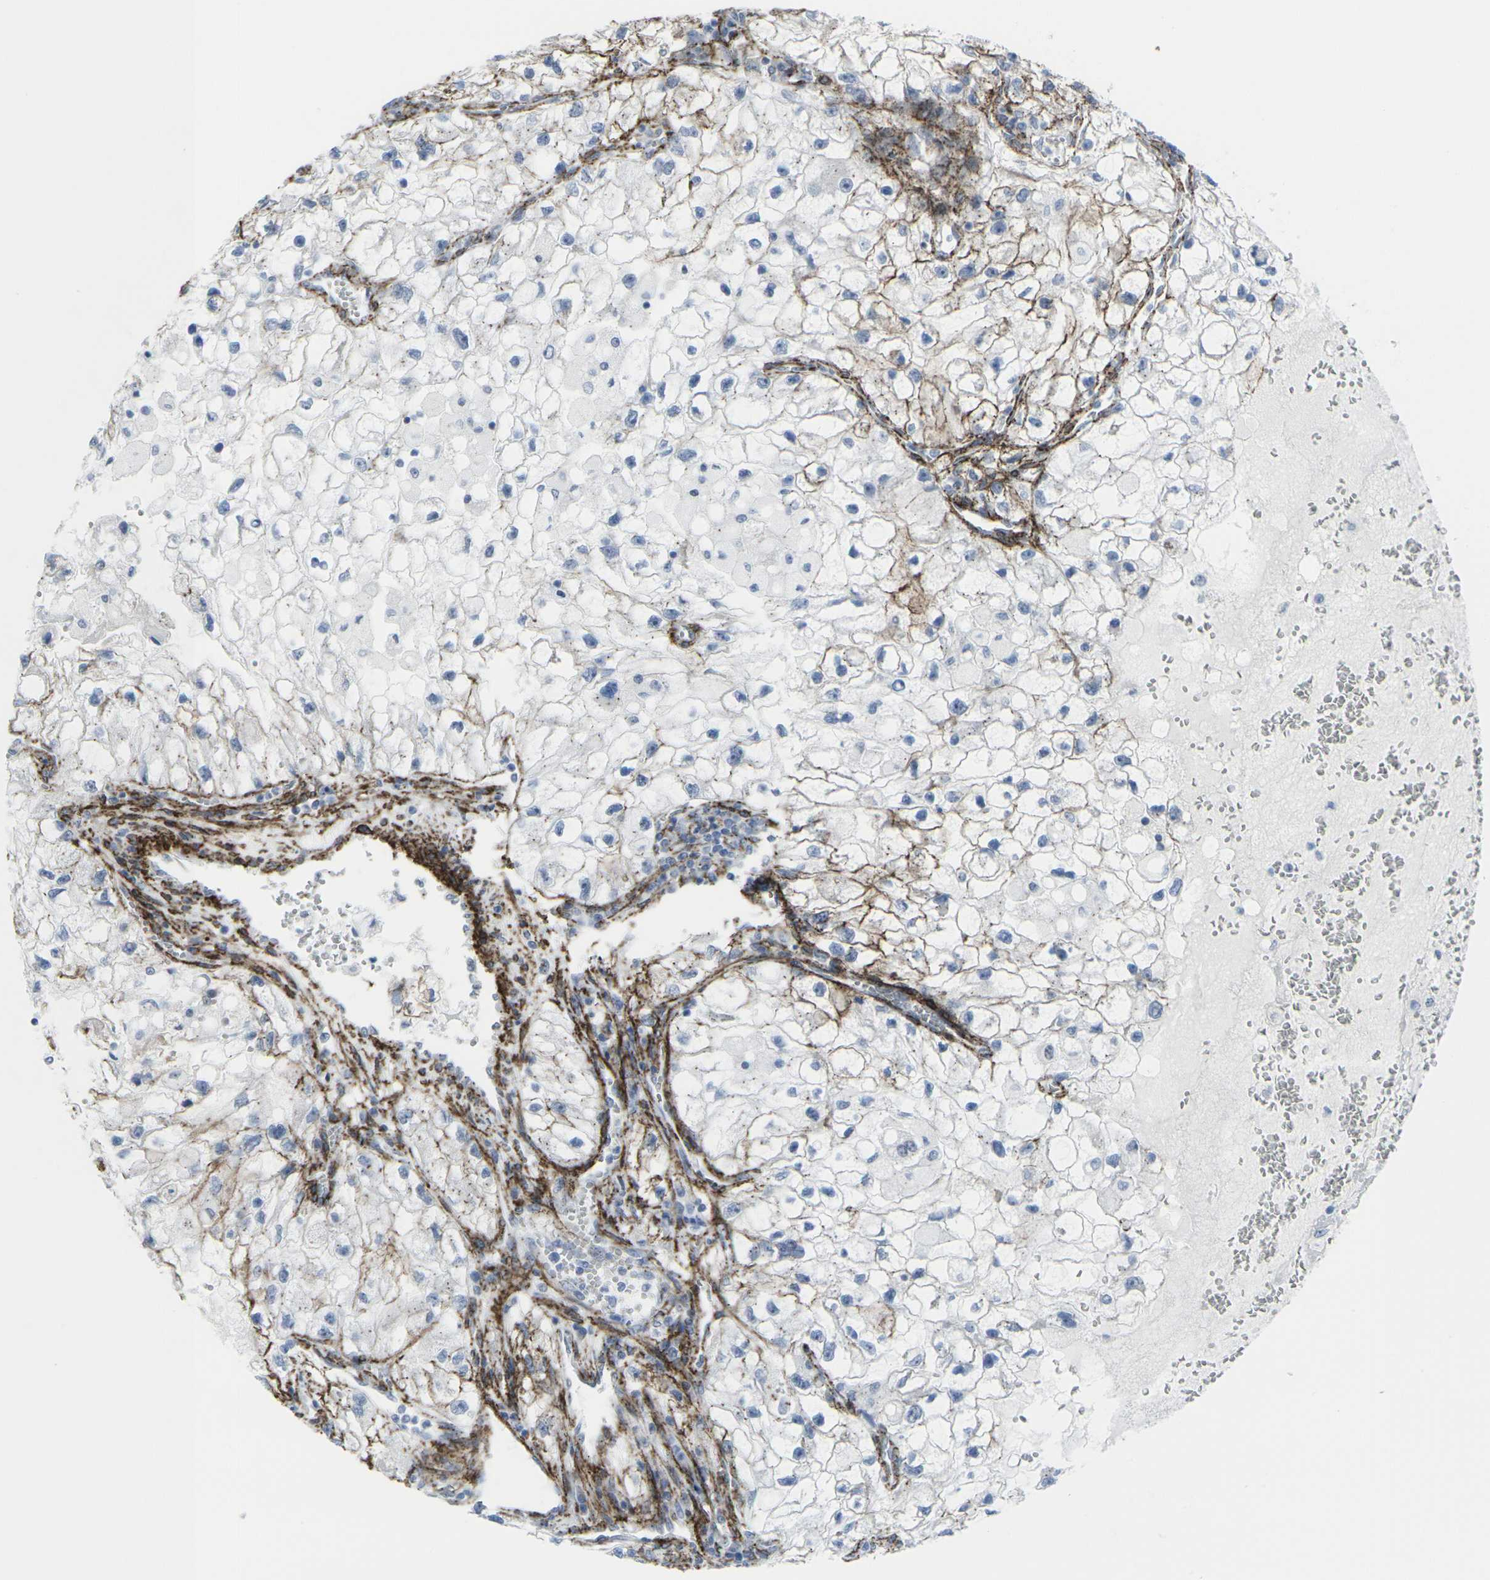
{"staining": {"intensity": "negative", "quantity": "none", "location": "none"}, "tissue": "renal cancer", "cell_type": "Tumor cells", "image_type": "cancer", "snomed": [{"axis": "morphology", "description": "Adenocarcinoma, NOS"}, {"axis": "topography", "description": "Kidney"}], "caption": "A micrograph of renal cancer stained for a protein reveals no brown staining in tumor cells. Brightfield microscopy of immunohistochemistry stained with DAB (brown) and hematoxylin (blue), captured at high magnification.", "gene": "CDH11", "patient": {"sex": "female", "age": 70}}